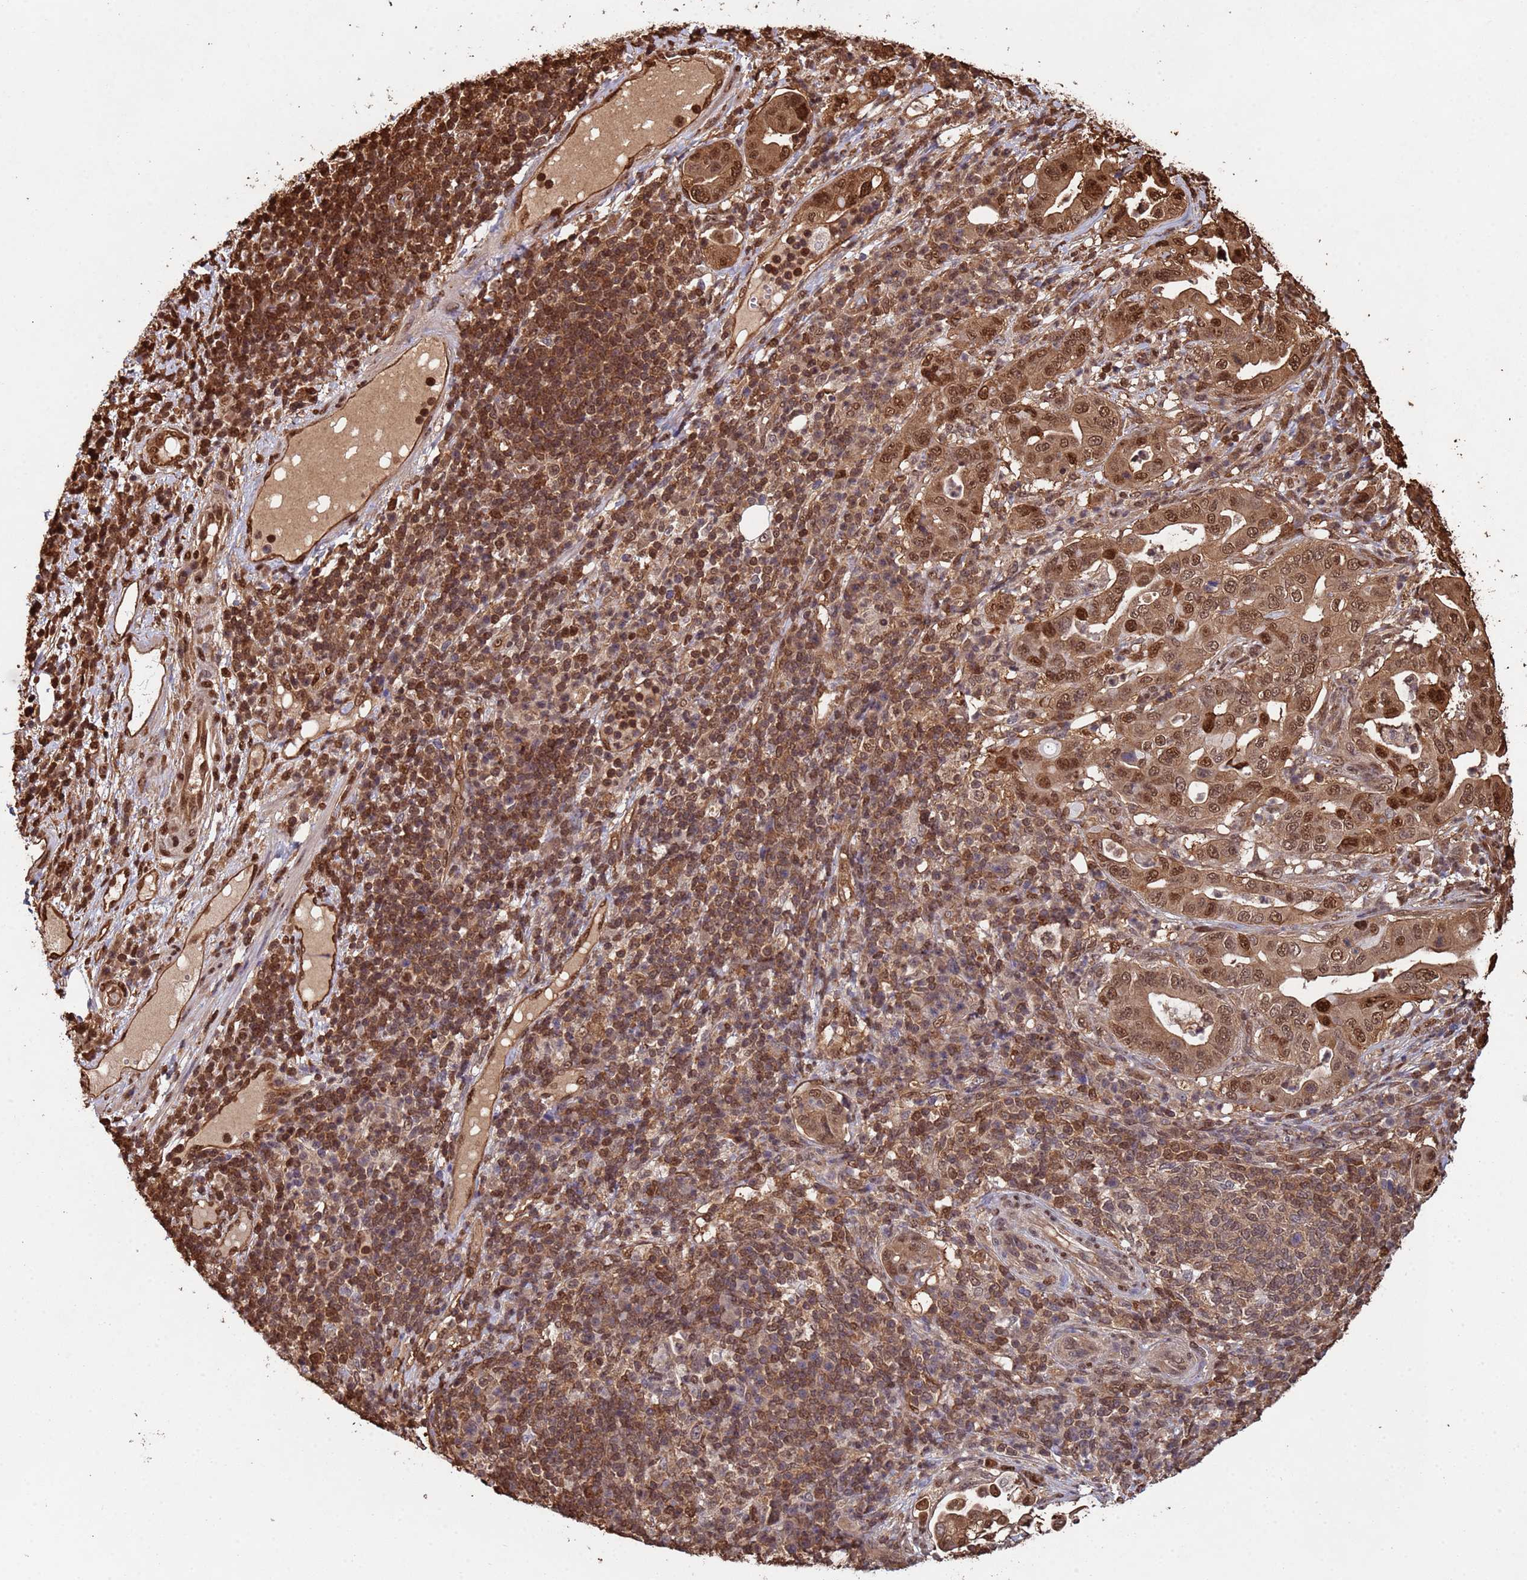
{"staining": {"intensity": "moderate", "quantity": ">75%", "location": "cytoplasmic/membranous,nuclear"}, "tissue": "pancreatic cancer", "cell_type": "Tumor cells", "image_type": "cancer", "snomed": [{"axis": "morphology", "description": "Normal tissue, NOS"}, {"axis": "morphology", "description": "Adenocarcinoma, NOS"}, {"axis": "topography", "description": "Lymph node"}, {"axis": "topography", "description": "Pancreas"}], "caption": "A brown stain highlights moderate cytoplasmic/membranous and nuclear positivity of a protein in pancreatic cancer tumor cells.", "gene": "SUMO4", "patient": {"sex": "female", "age": 67}}